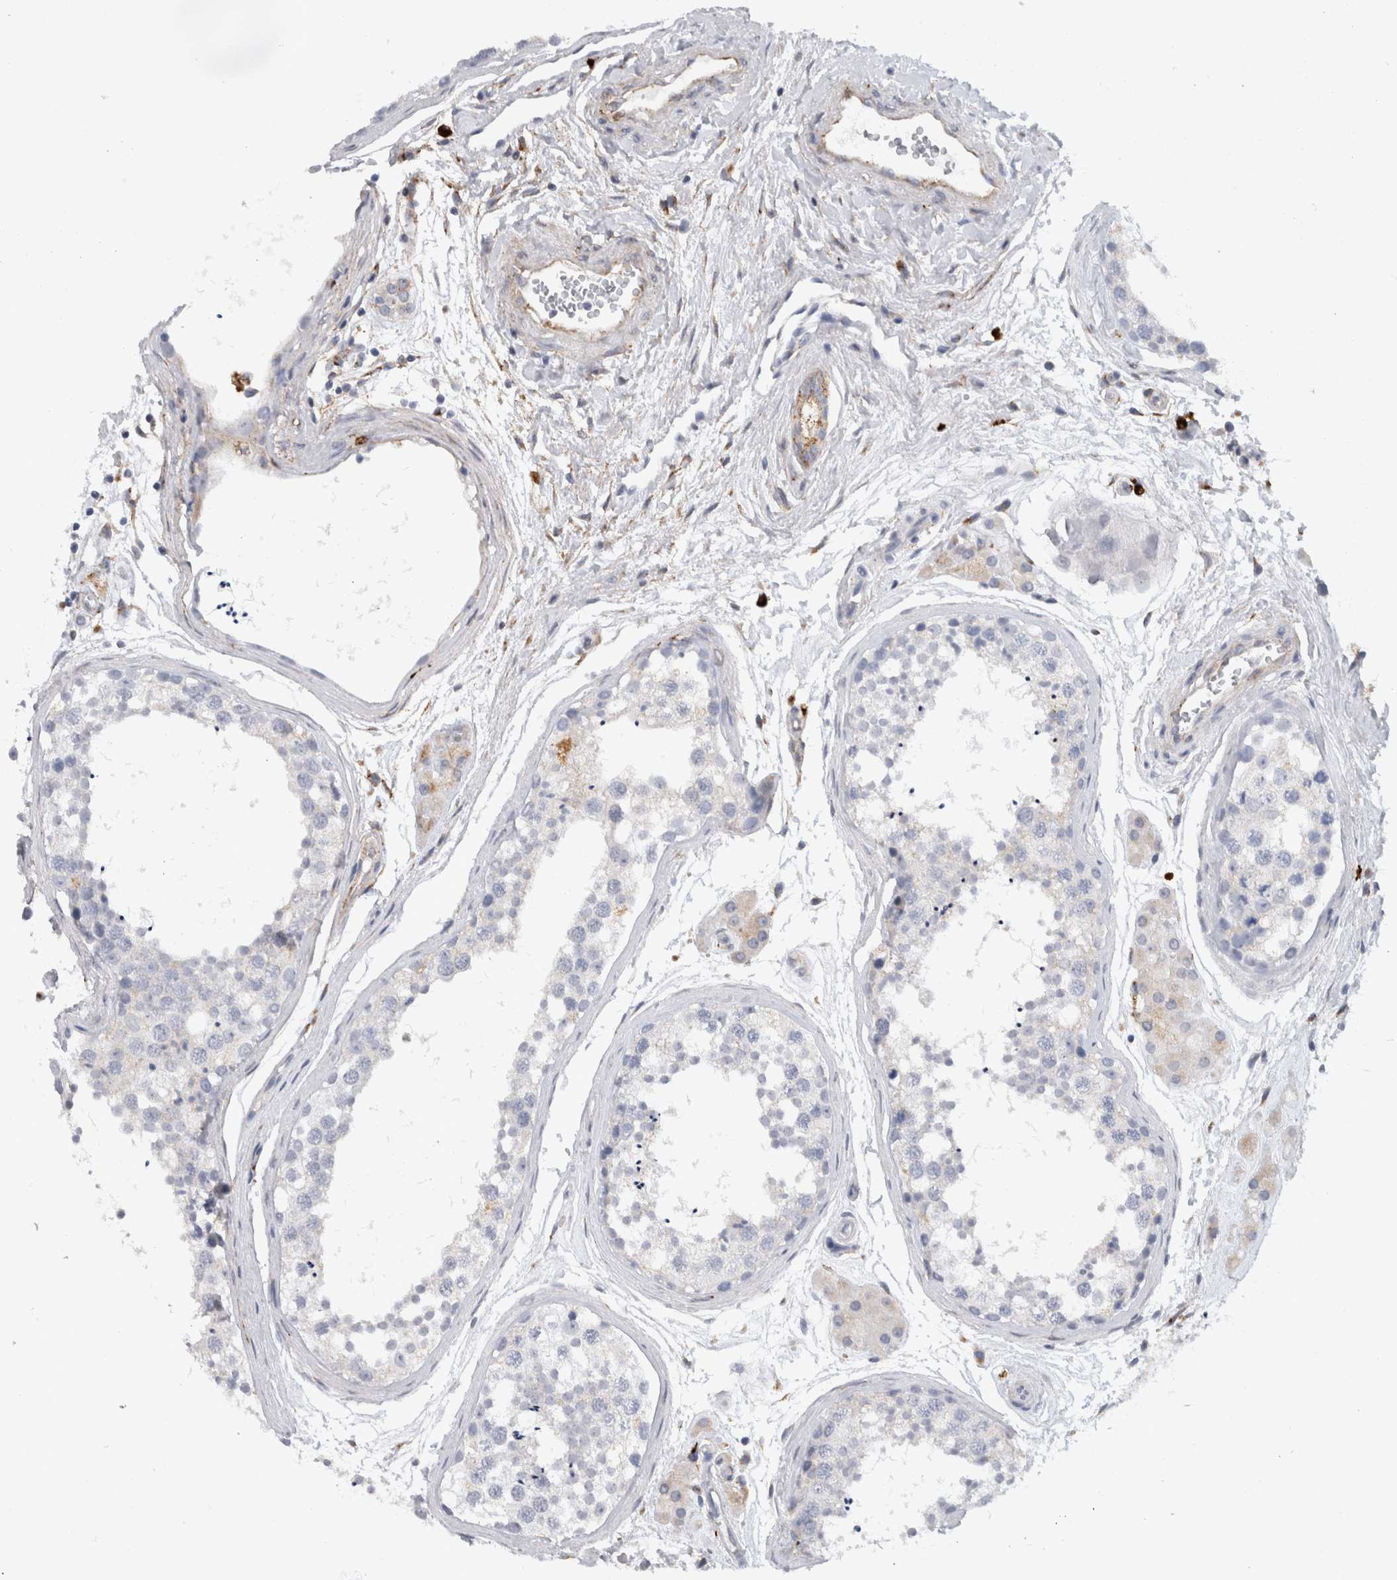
{"staining": {"intensity": "negative", "quantity": "none", "location": "none"}, "tissue": "testis", "cell_type": "Cells in seminiferous ducts", "image_type": "normal", "snomed": [{"axis": "morphology", "description": "Normal tissue, NOS"}, {"axis": "topography", "description": "Testis"}], "caption": "Testis stained for a protein using IHC reveals no expression cells in seminiferous ducts.", "gene": "CD63", "patient": {"sex": "male", "age": 56}}